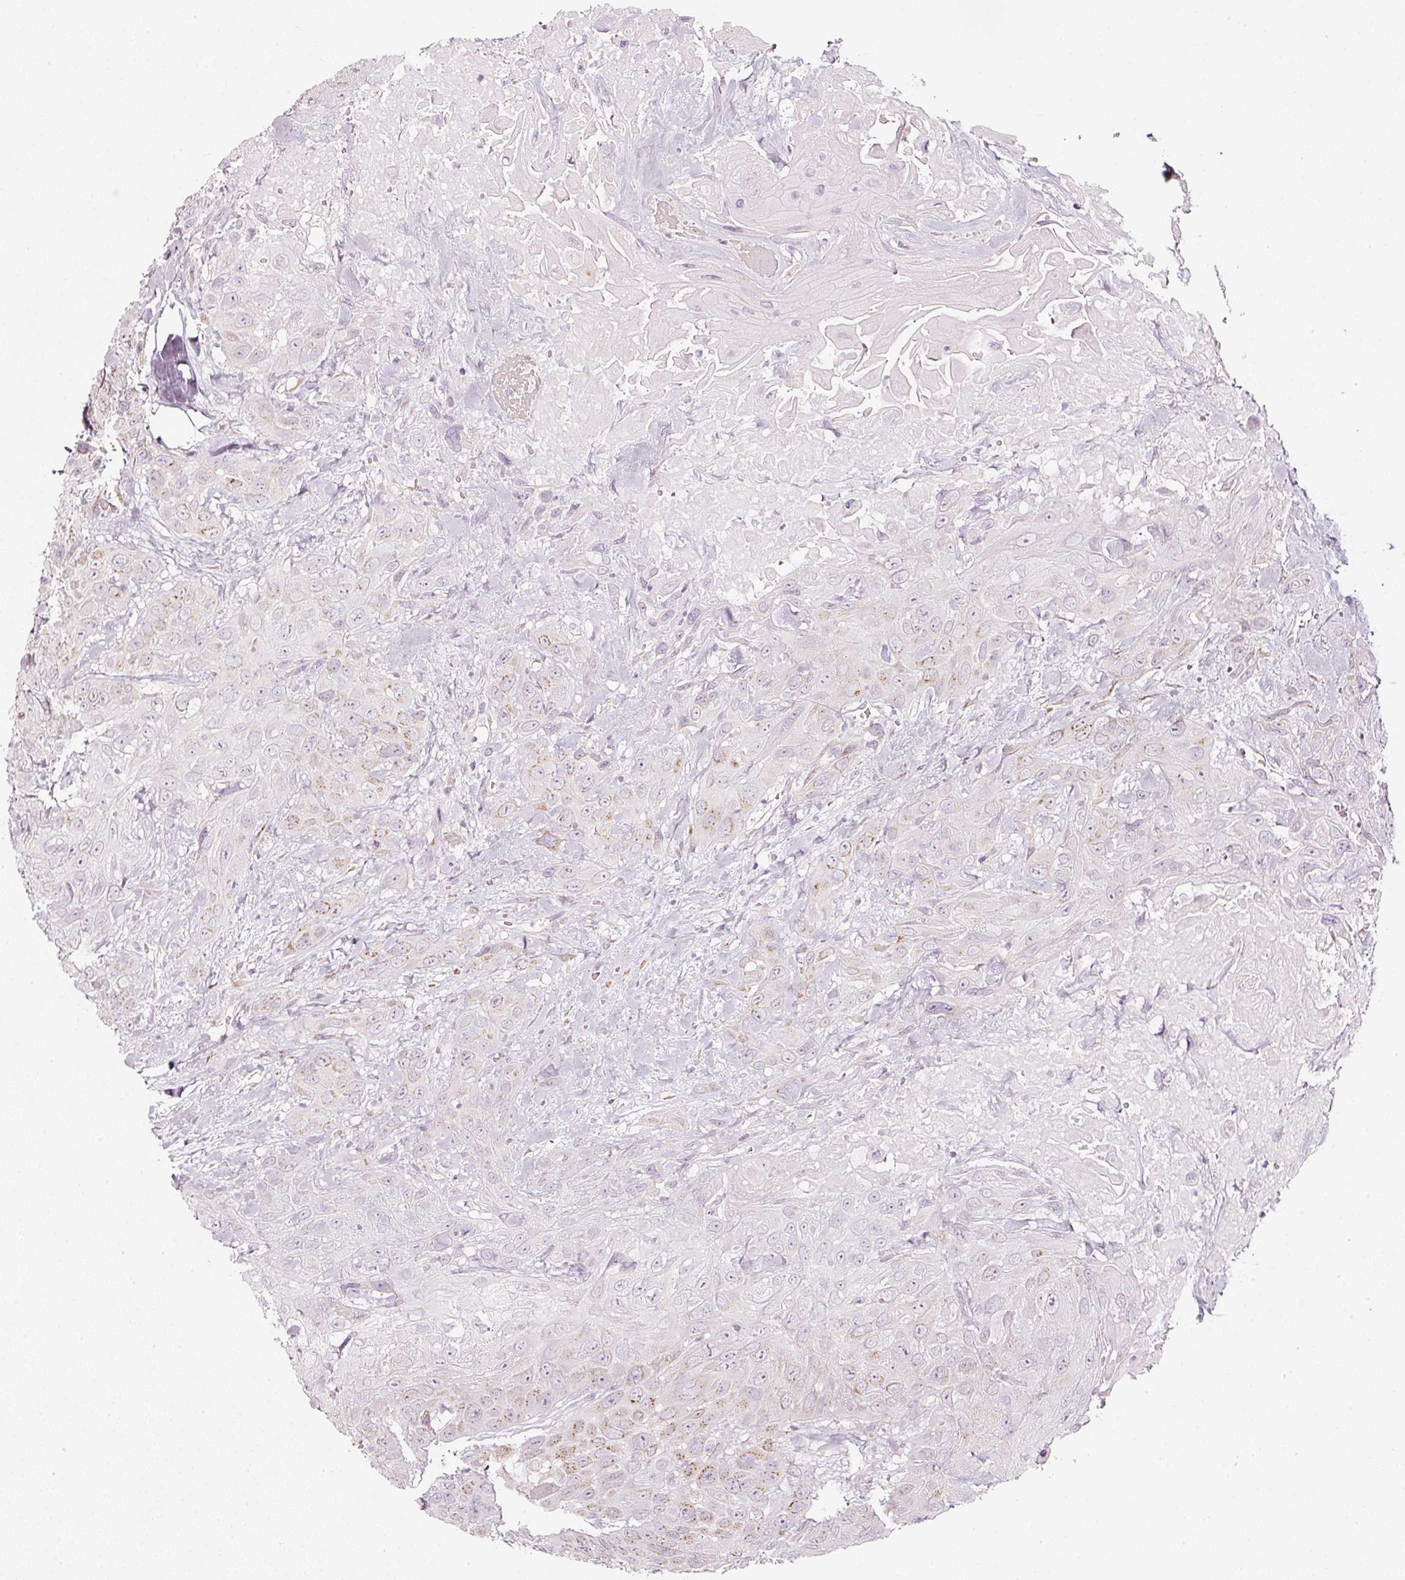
{"staining": {"intensity": "weak", "quantity": "<25%", "location": "cytoplasmic/membranous"}, "tissue": "head and neck cancer", "cell_type": "Tumor cells", "image_type": "cancer", "snomed": [{"axis": "morphology", "description": "Squamous cell carcinoma, NOS"}, {"axis": "topography", "description": "Head-Neck"}], "caption": "A histopathology image of human head and neck cancer (squamous cell carcinoma) is negative for staining in tumor cells.", "gene": "SDF4", "patient": {"sex": "male", "age": 81}}